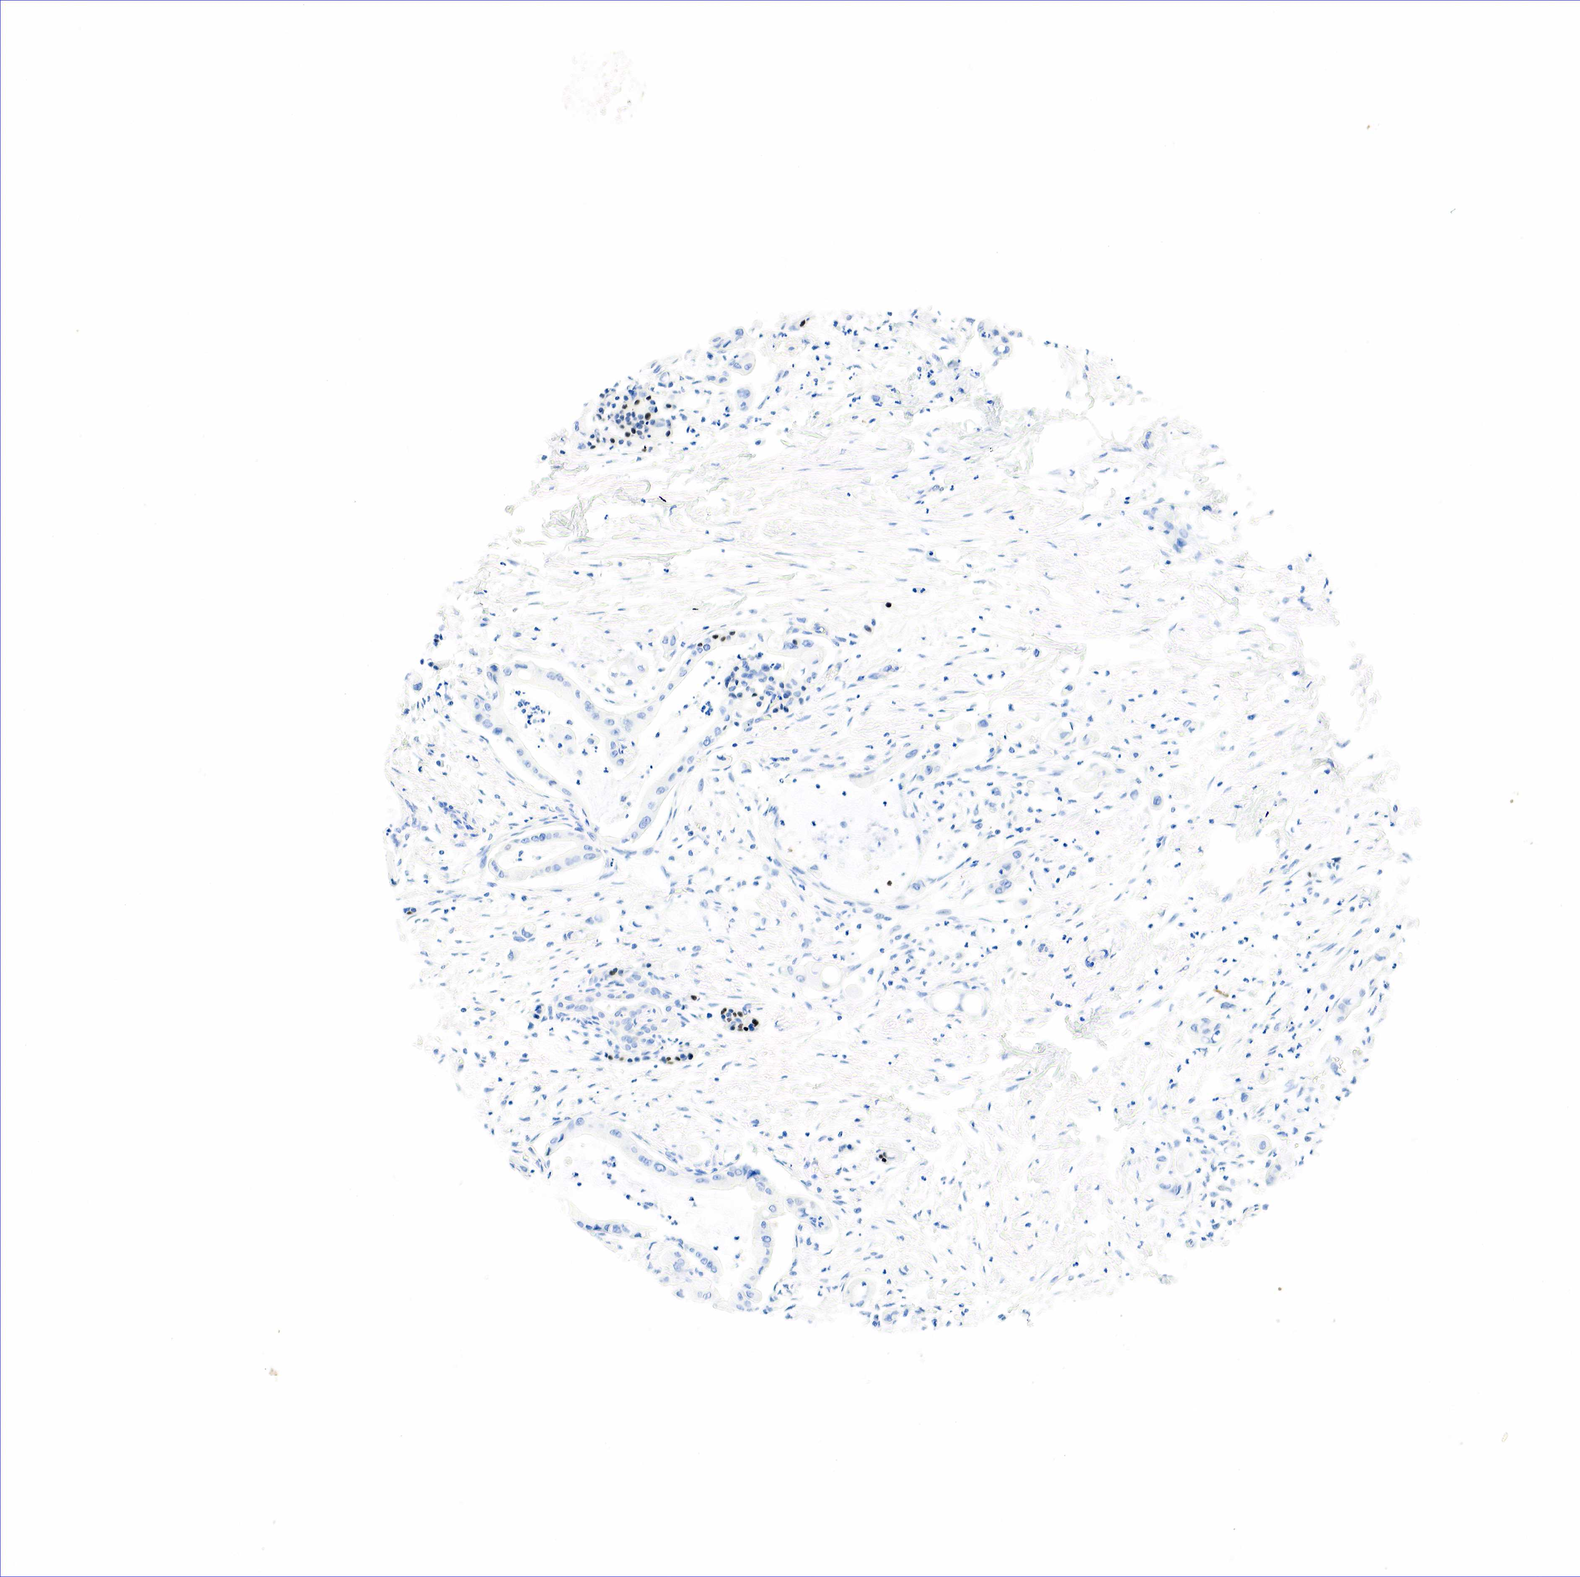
{"staining": {"intensity": "negative", "quantity": "none", "location": "none"}, "tissue": "pancreatic cancer", "cell_type": "Tumor cells", "image_type": "cancer", "snomed": [{"axis": "morphology", "description": "Adenocarcinoma, NOS"}, {"axis": "topography", "description": "Pancreas"}], "caption": "A histopathology image of human pancreatic cancer (adenocarcinoma) is negative for staining in tumor cells. (Brightfield microscopy of DAB immunohistochemistry at high magnification).", "gene": "PGR", "patient": {"sex": "male", "age": 58}}